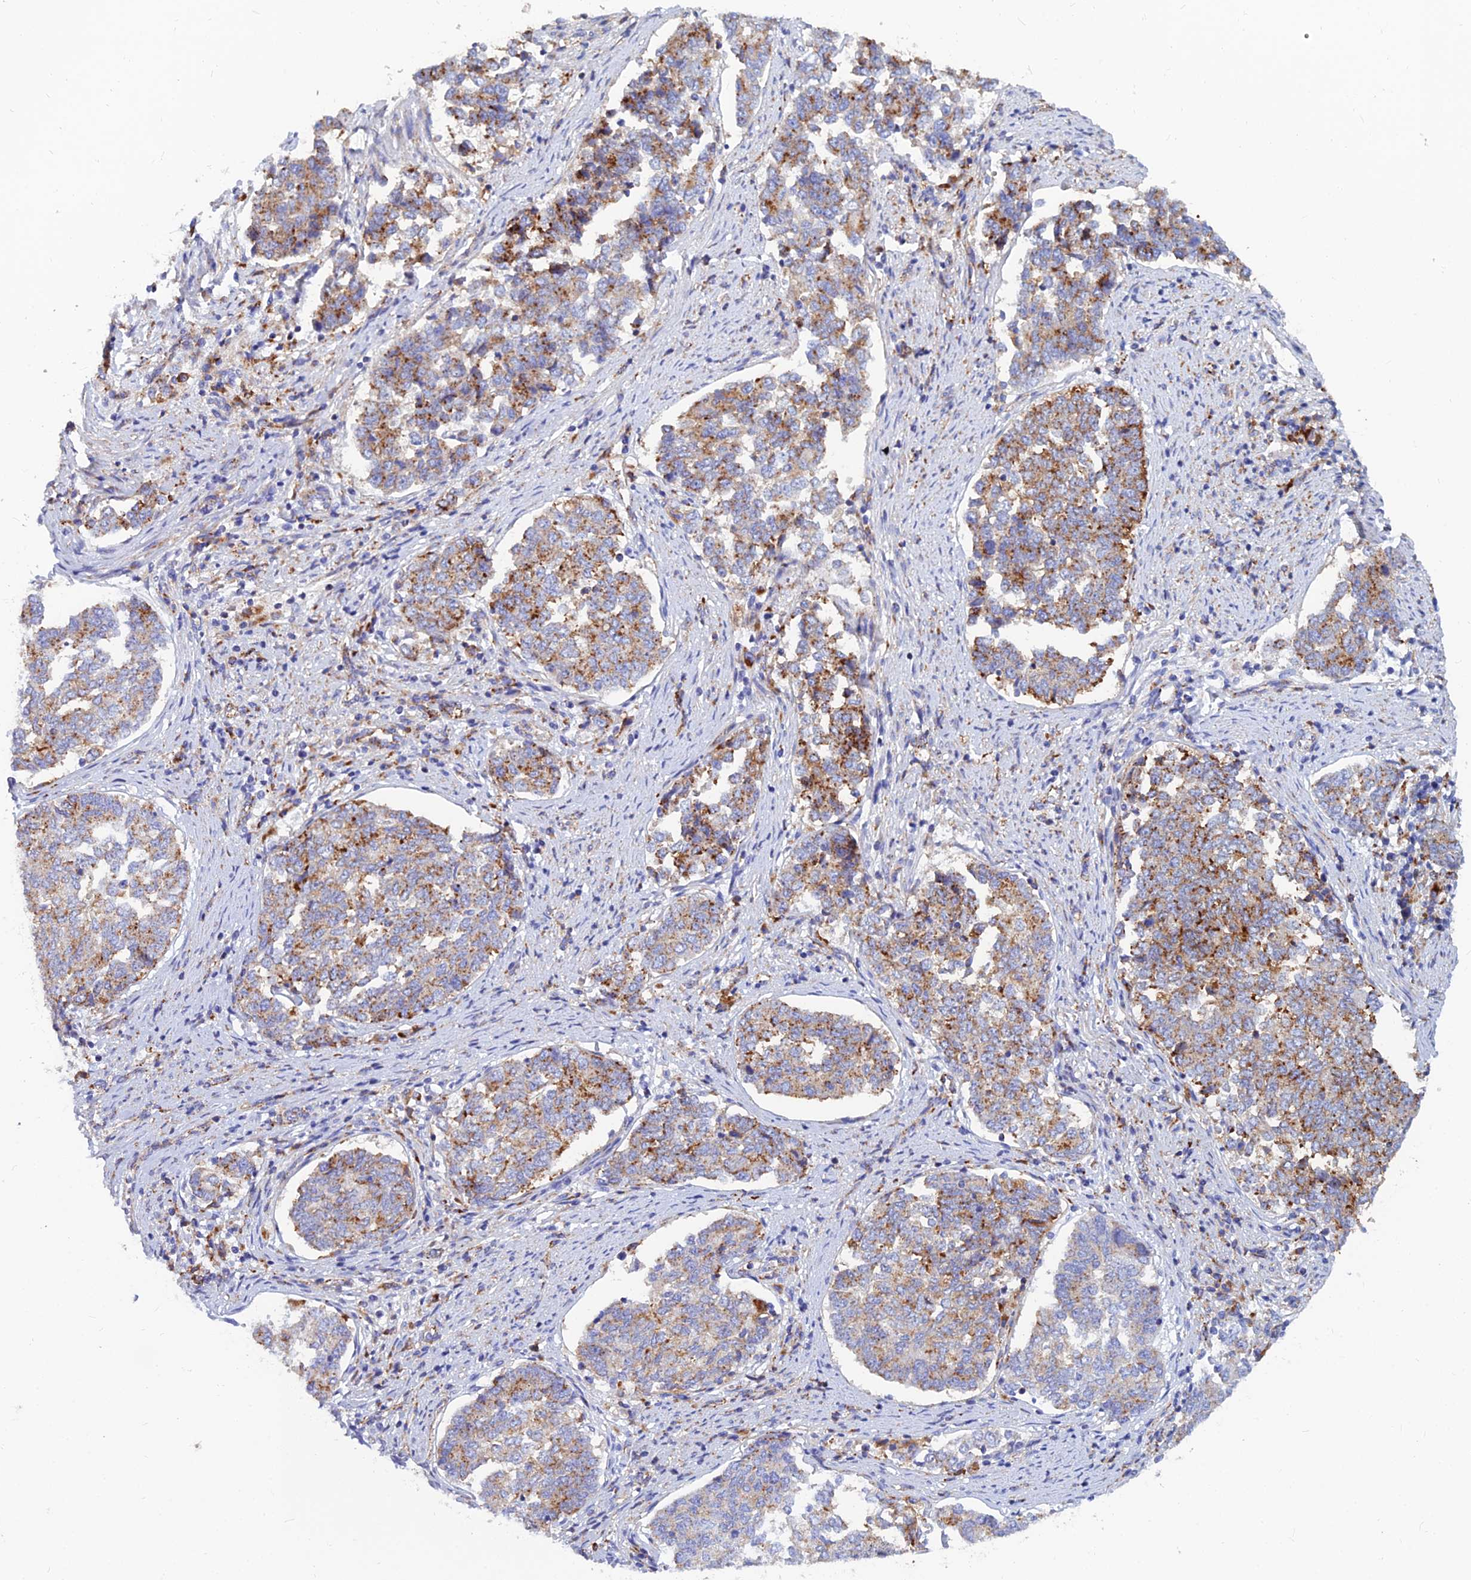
{"staining": {"intensity": "moderate", "quantity": ">75%", "location": "cytoplasmic/membranous"}, "tissue": "endometrial cancer", "cell_type": "Tumor cells", "image_type": "cancer", "snomed": [{"axis": "morphology", "description": "Adenocarcinoma, NOS"}, {"axis": "topography", "description": "Endometrium"}], "caption": "Approximately >75% of tumor cells in endometrial cancer (adenocarcinoma) show moderate cytoplasmic/membranous protein staining as visualized by brown immunohistochemical staining.", "gene": "SPNS1", "patient": {"sex": "female", "age": 80}}